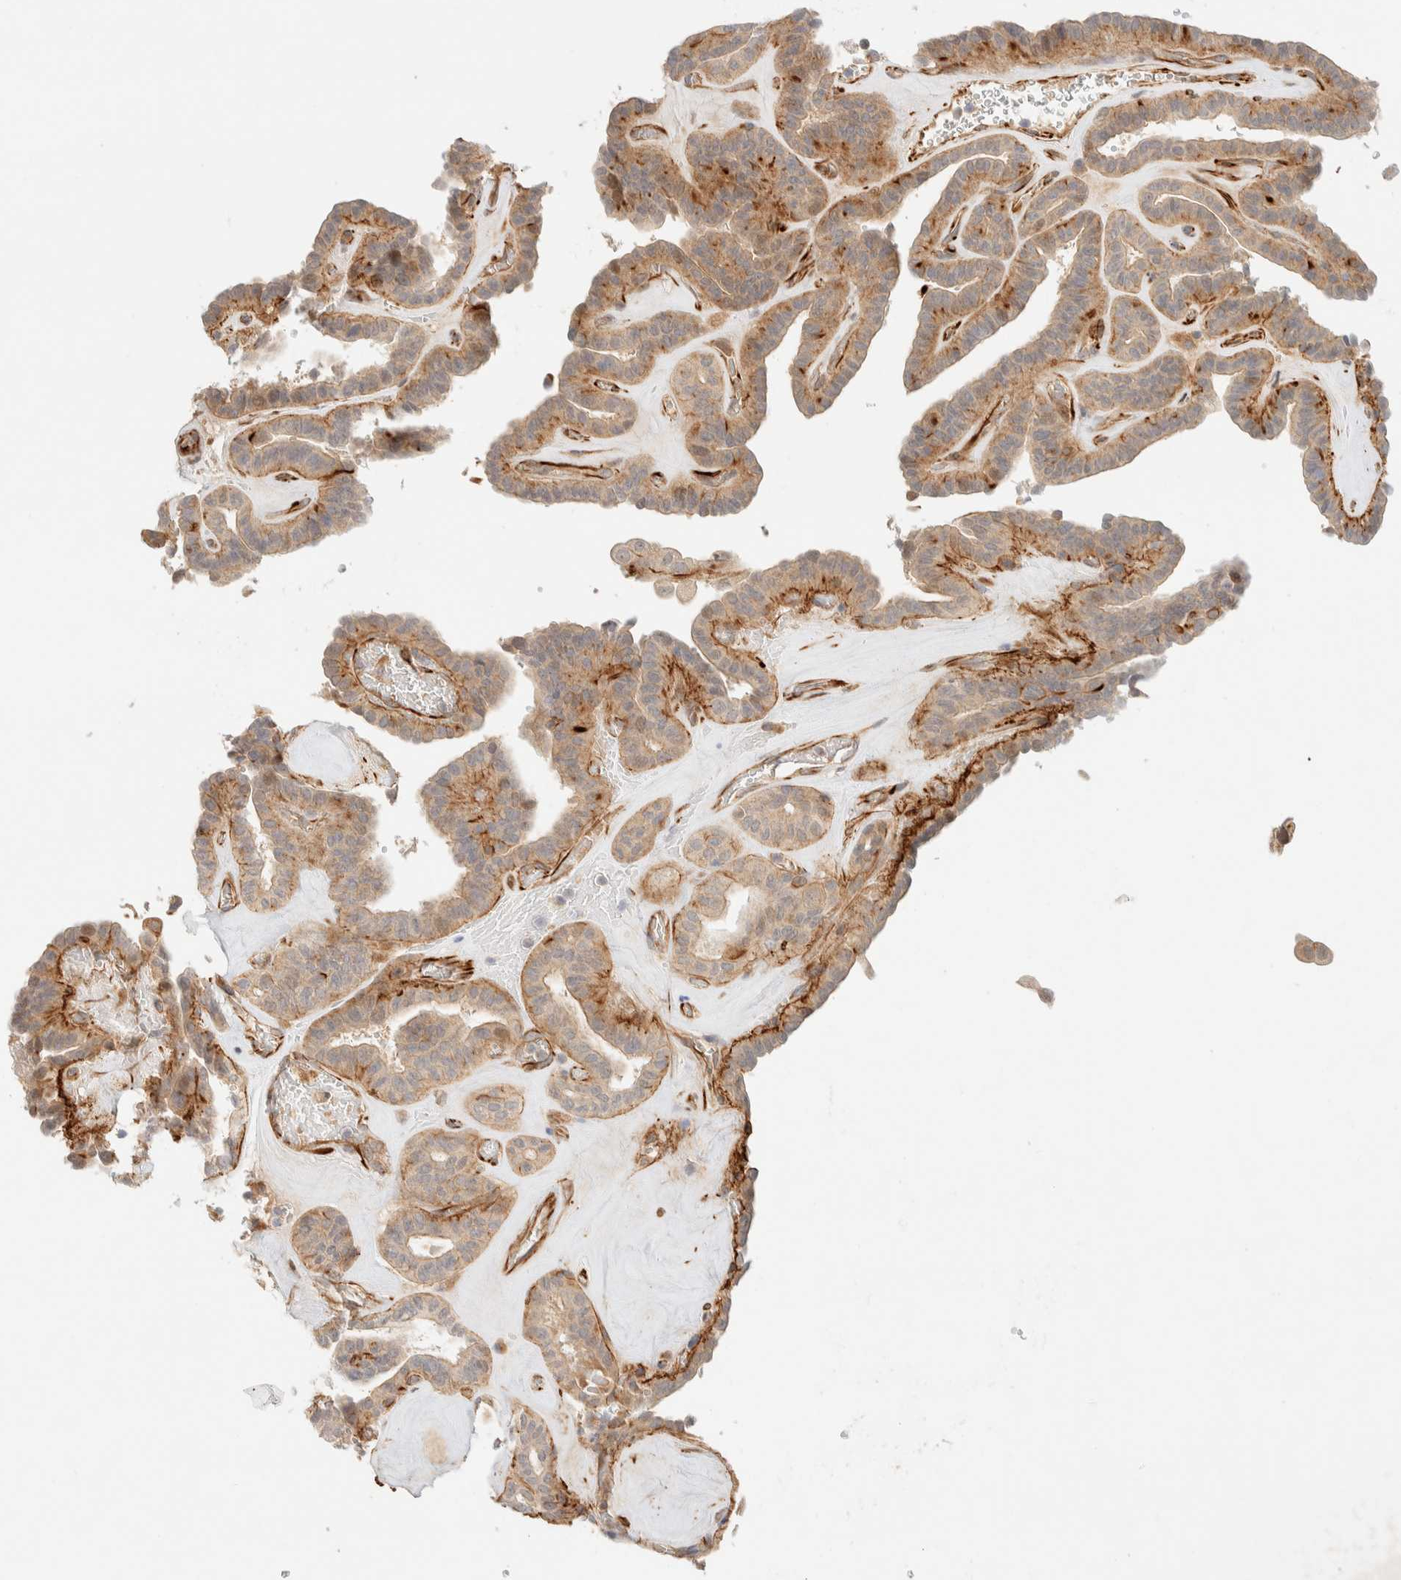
{"staining": {"intensity": "moderate", "quantity": ">75%", "location": "cytoplasmic/membranous"}, "tissue": "thyroid cancer", "cell_type": "Tumor cells", "image_type": "cancer", "snomed": [{"axis": "morphology", "description": "Papillary adenocarcinoma, NOS"}, {"axis": "topography", "description": "Thyroid gland"}], "caption": "Immunohistochemistry staining of thyroid cancer, which shows medium levels of moderate cytoplasmic/membranous expression in approximately >75% of tumor cells indicating moderate cytoplasmic/membranous protein positivity. The staining was performed using DAB (brown) for protein detection and nuclei were counterstained in hematoxylin (blue).", "gene": "FAT1", "patient": {"sex": "male", "age": 77}}